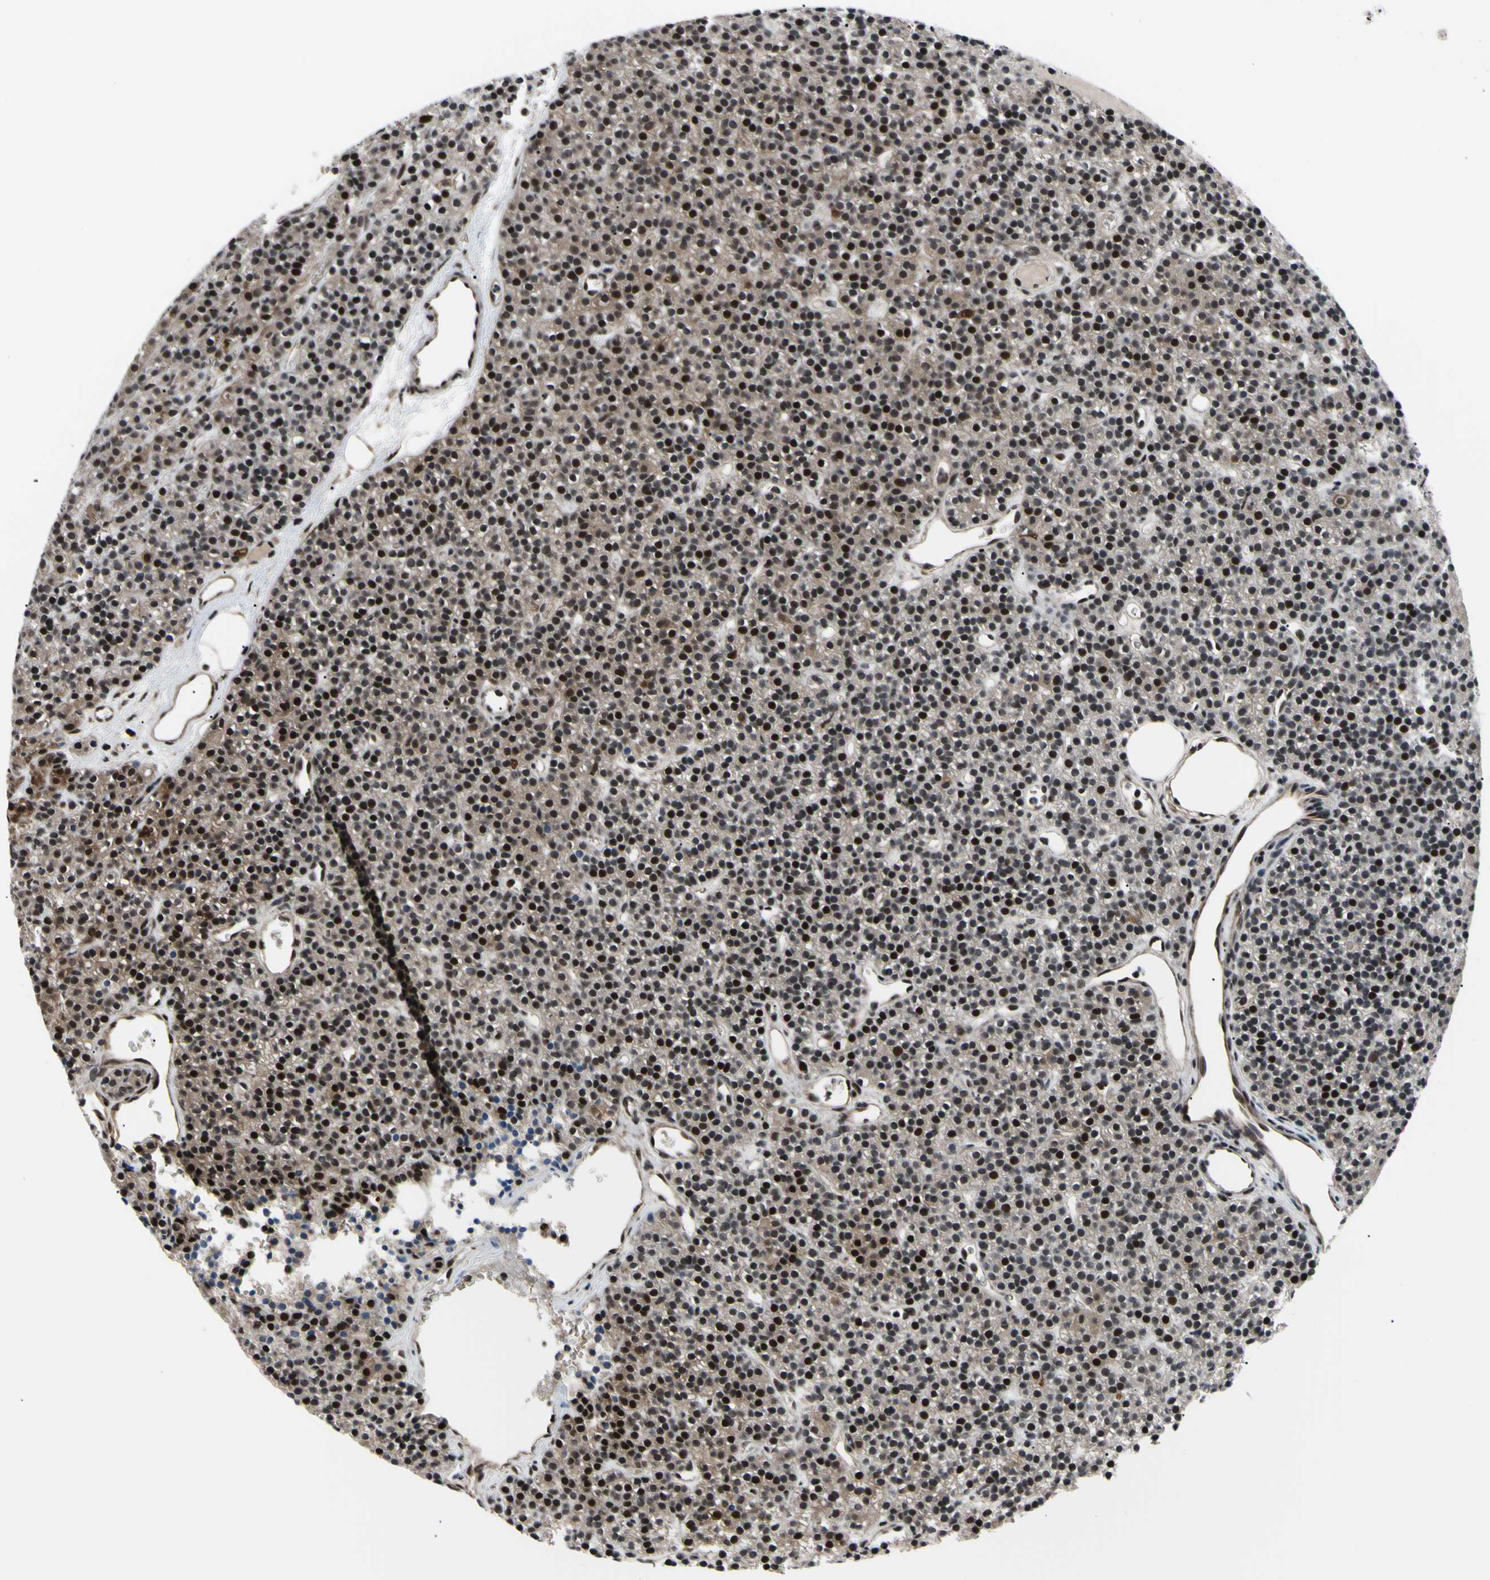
{"staining": {"intensity": "strong", "quantity": "25%-75%", "location": "nuclear"}, "tissue": "parathyroid gland", "cell_type": "Glandular cells", "image_type": "normal", "snomed": [{"axis": "morphology", "description": "Normal tissue, NOS"}, {"axis": "morphology", "description": "Hyperplasia, NOS"}, {"axis": "topography", "description": "Parathyroid gland"}], "caption": "Parathyroid gland stained for a protein (brown) displays strong nuclear positive staining in approximately 25%-75% of glandular cells.", "gene": "THAP12", "patient": {"sex": "male", "age": 44}}